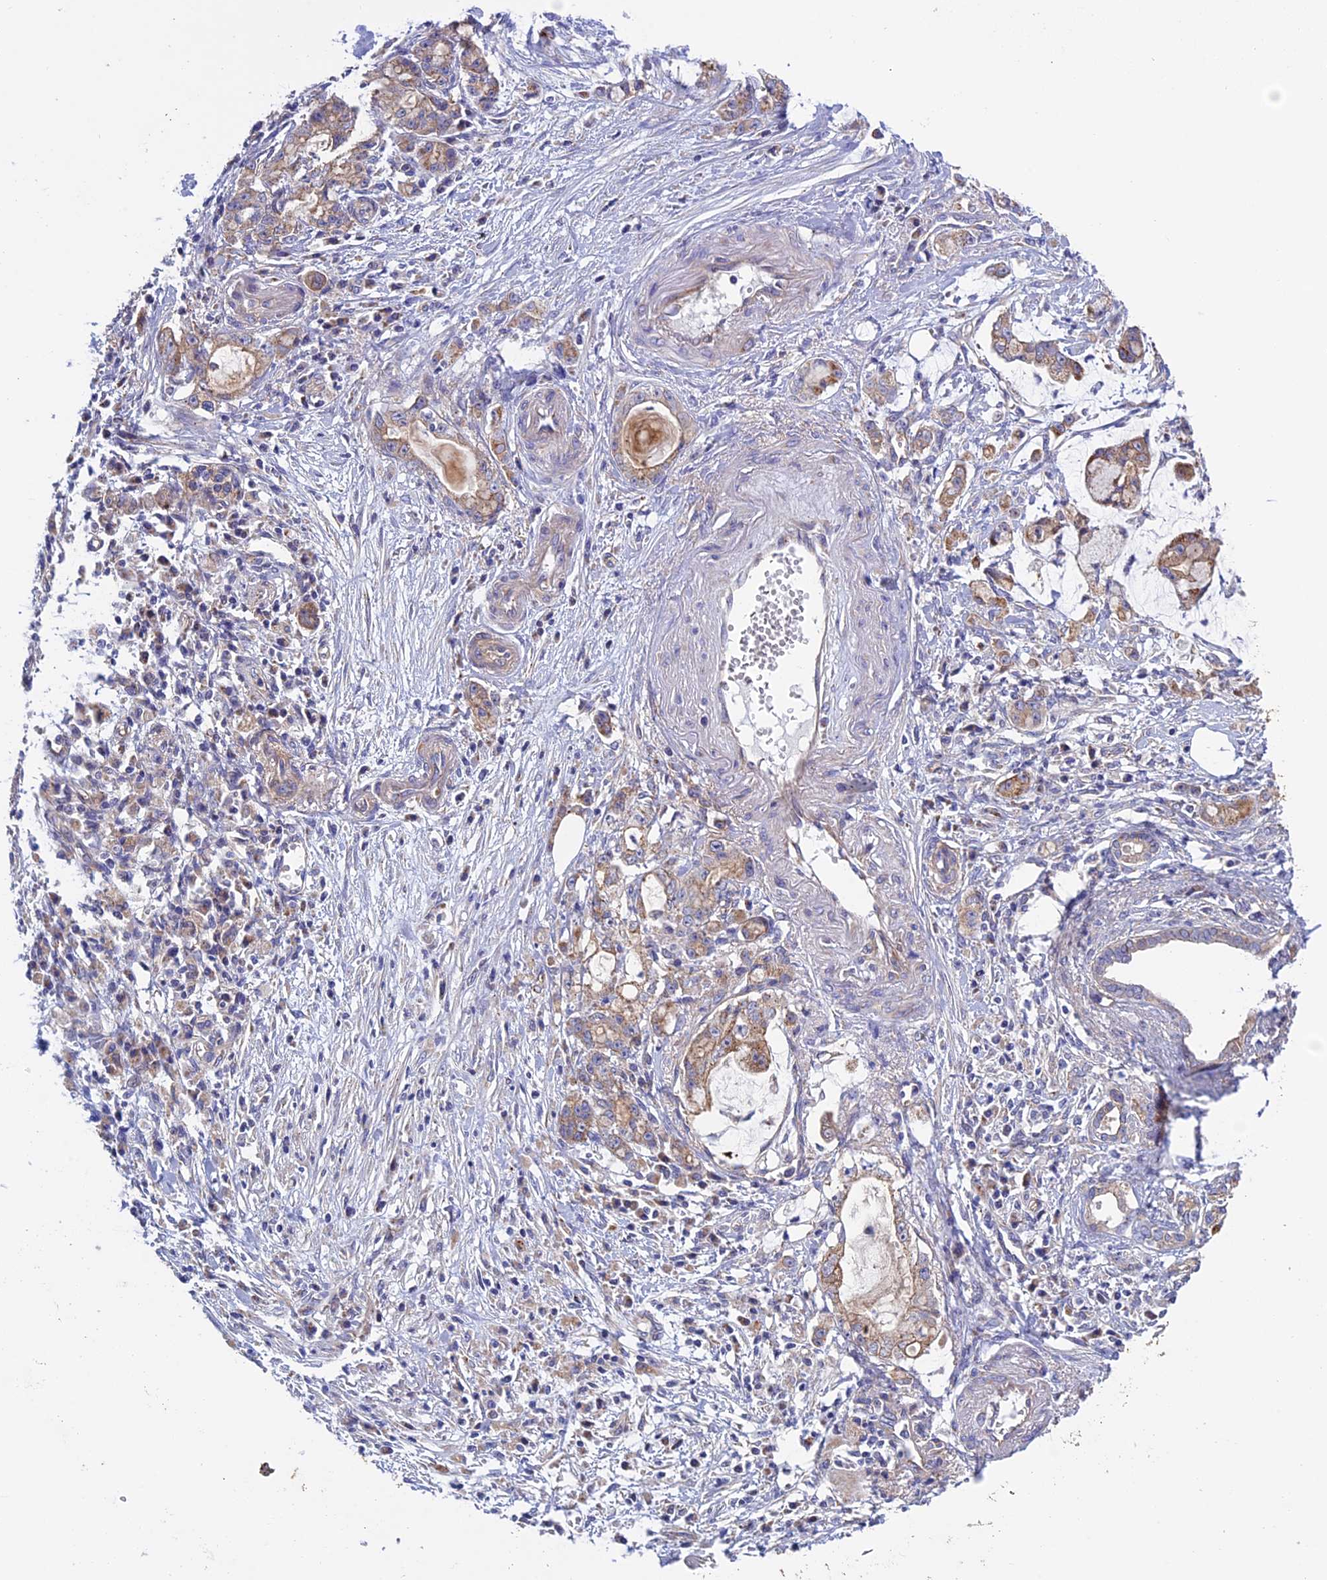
{"staining": {"intensity": "moderate", "quantity": ">75%", "location": "cytoplasmic/membranous"}, "tissue": "pancreatic cancer", "cell_type": "Tumor cells", "image_type": "cancer", "snomed": [{"axis": "morphology", "description": "Adenocarcinoma, NOS"}, {"axis": "topography", "description": "Pancreas"}], "caption": "Approximately >75% of tumor cells in human pancreatic cancer (adenocarcinoma) display moderate cytoplasmic/membranous protein positivity as visualized by brown immunohistochemical staining.", "gene": "ETFDH", "patient": {"sex": "female", "age": 73}}